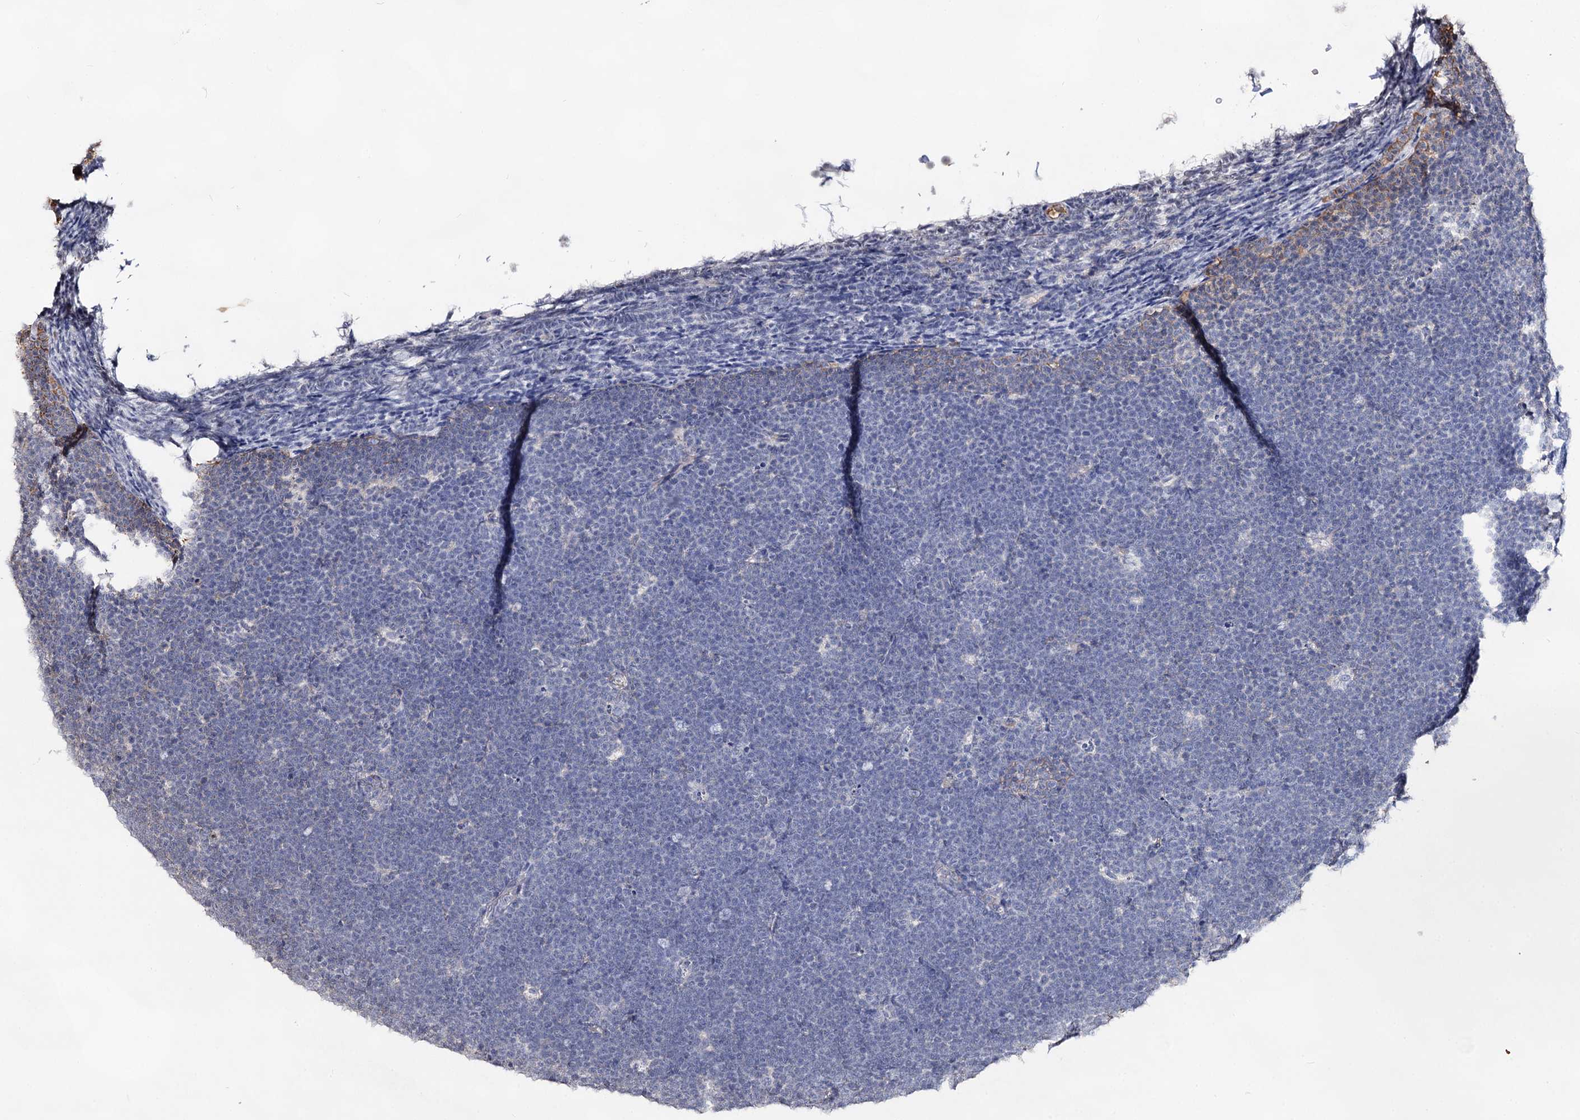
{"staining": {"intensity": "negative", "quantity": "none", "location": "none"}, "tissue": "lymphoma", "cell_type": "Tumor cells", "image_type": "cancer", "snomed": [{"axis": "morphology", "description": "Malignant lymphoma, non-Hodgkin's type, High grade"}, {"axis": "topography", "description": "Lymph node"}], "caption": "A micrograph of lymphoma stained for a protein reveals no brown staining in tumor cells.", "gene": "PLIN1", "patient": {"sex": "male", "age": 13}}